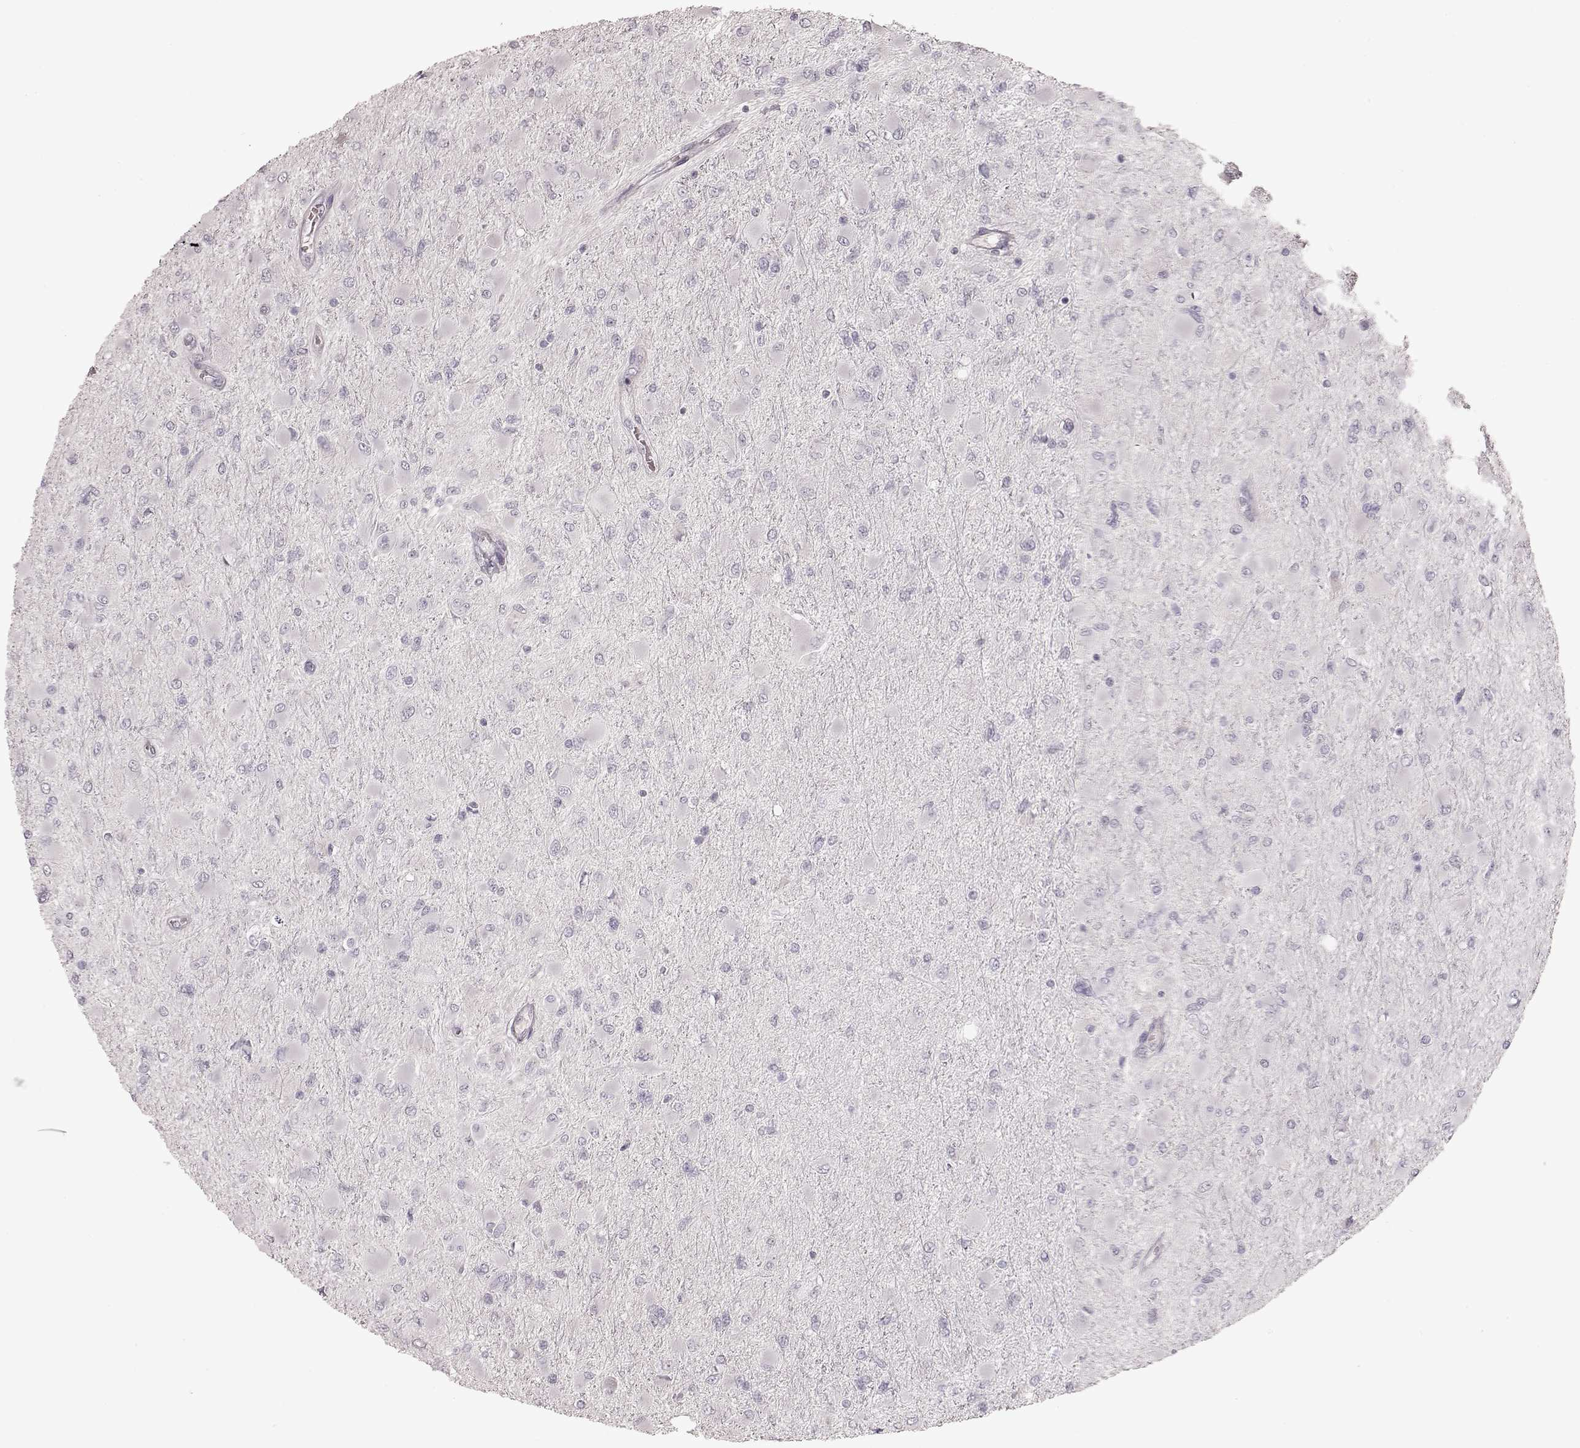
{"staining": {"intensity": "negative", "quantity": "none", "location": "none"}, "tissue": "glioma", "cell_type": "Tumor cells", "image_type": "cancer", "snomed": [{"axis": "morphology", "description": "Glioma, malignant, High grade"}, {"axis": "topography", "description": "Cerebral cortex"}], "caption": "Tumor cells show no significant staining in glioma.", "gene": "PRLHR", "patient": {"sex": "female", "age": 36}}